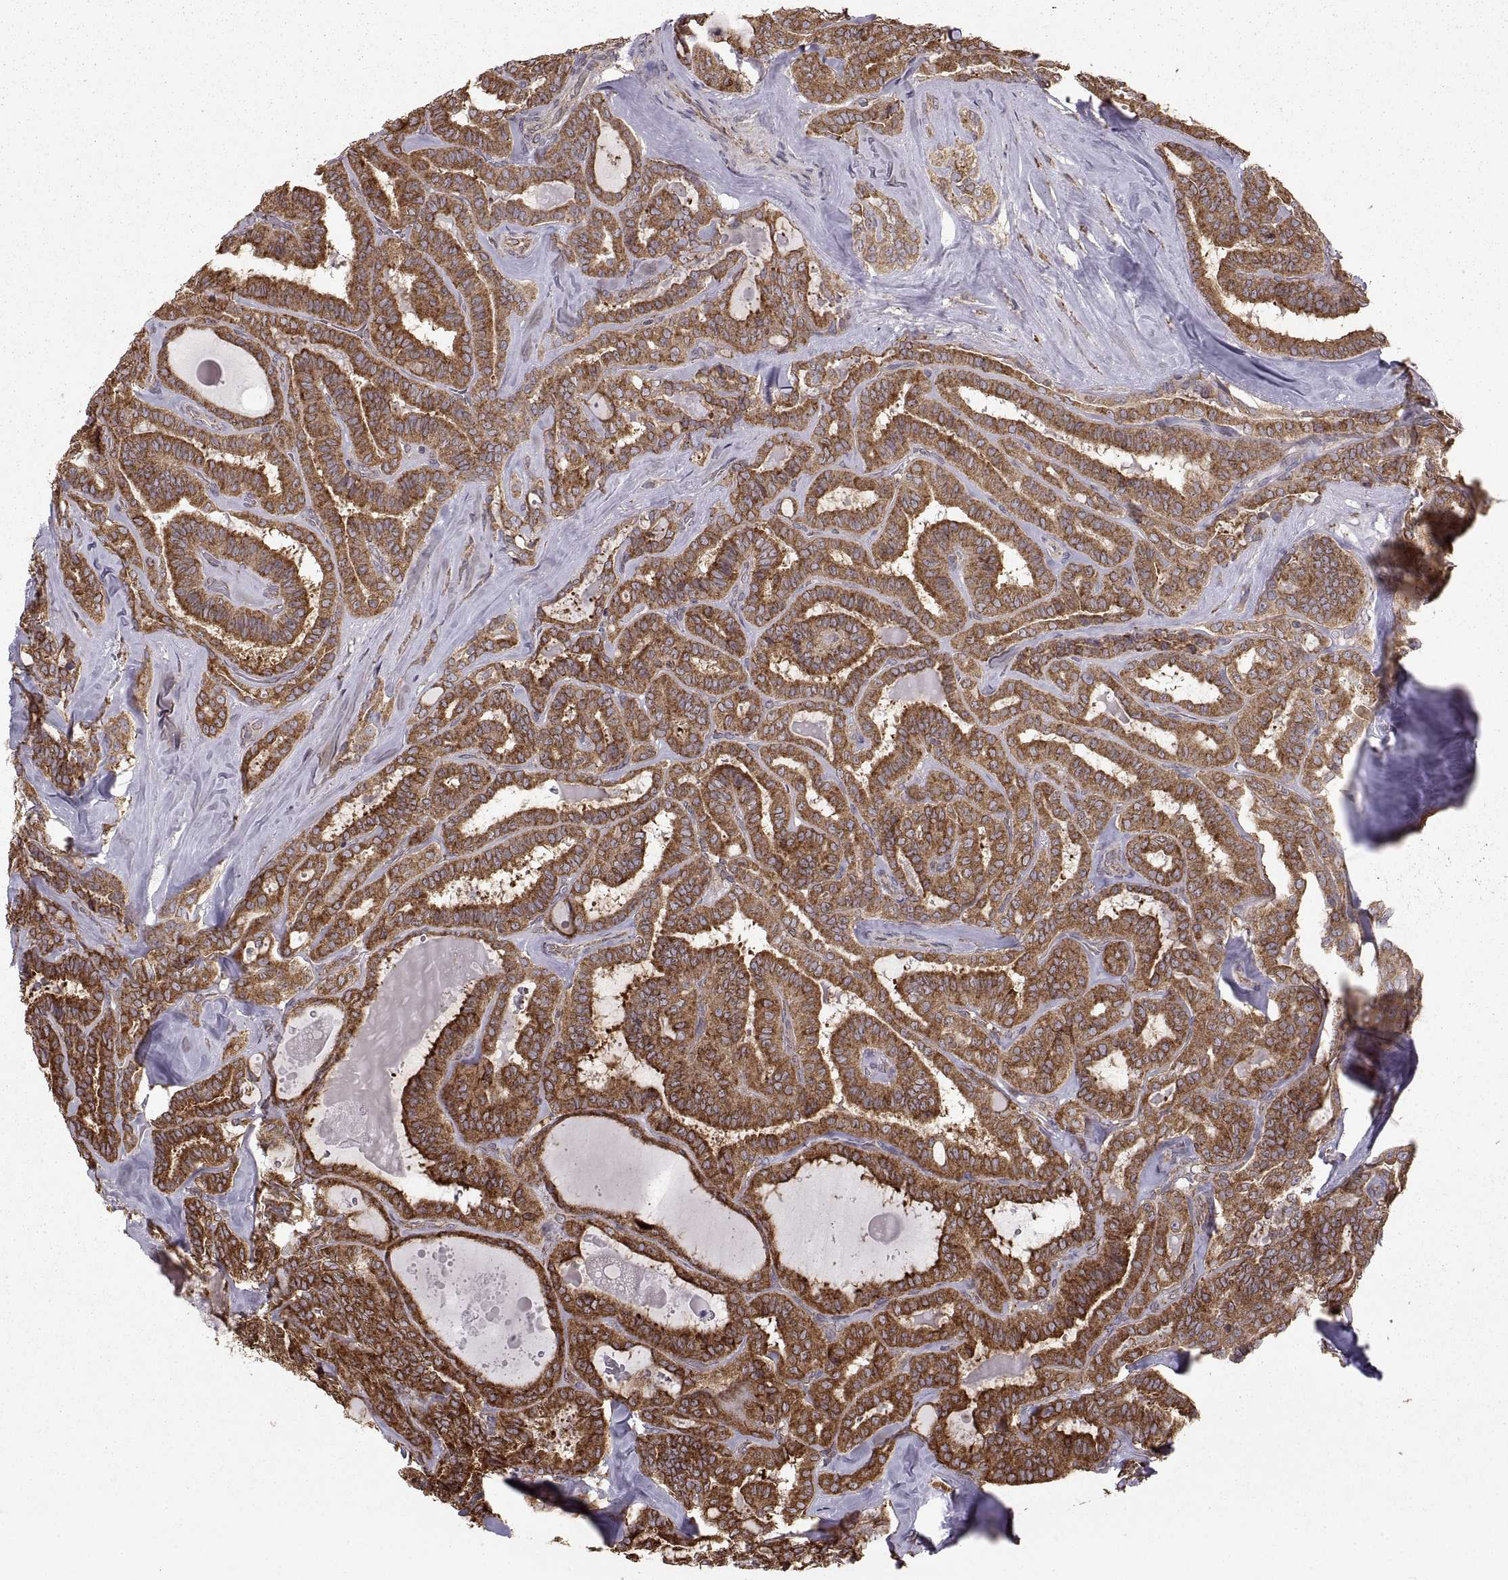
{"staining": {"intensity": "strong", "quantity": ">75%", "location": "cytoplasmic/membranous"}, "tissue": "thyroid cancer", "cell_type": "Tumor cells", "image_type": "cancer", "snomed": [{"axis": "morphology", "description": "Papillary adenocarcinoma, NOS"}, {"axis": "topography", "description": "Thyroid gland"}], "caption": "Protein expression analysis of human thyroid cancer reveals strong cytoplasmic/membranous expression in about >75% of tumor cells. The staining was performed using DAB to visualize the protein expression in brown, while the nuclei were stained in blue with hematoxylin (Magnification: 20x).", "gene": "PDIA3", "patient": {"sex": "female", "age": 39}}